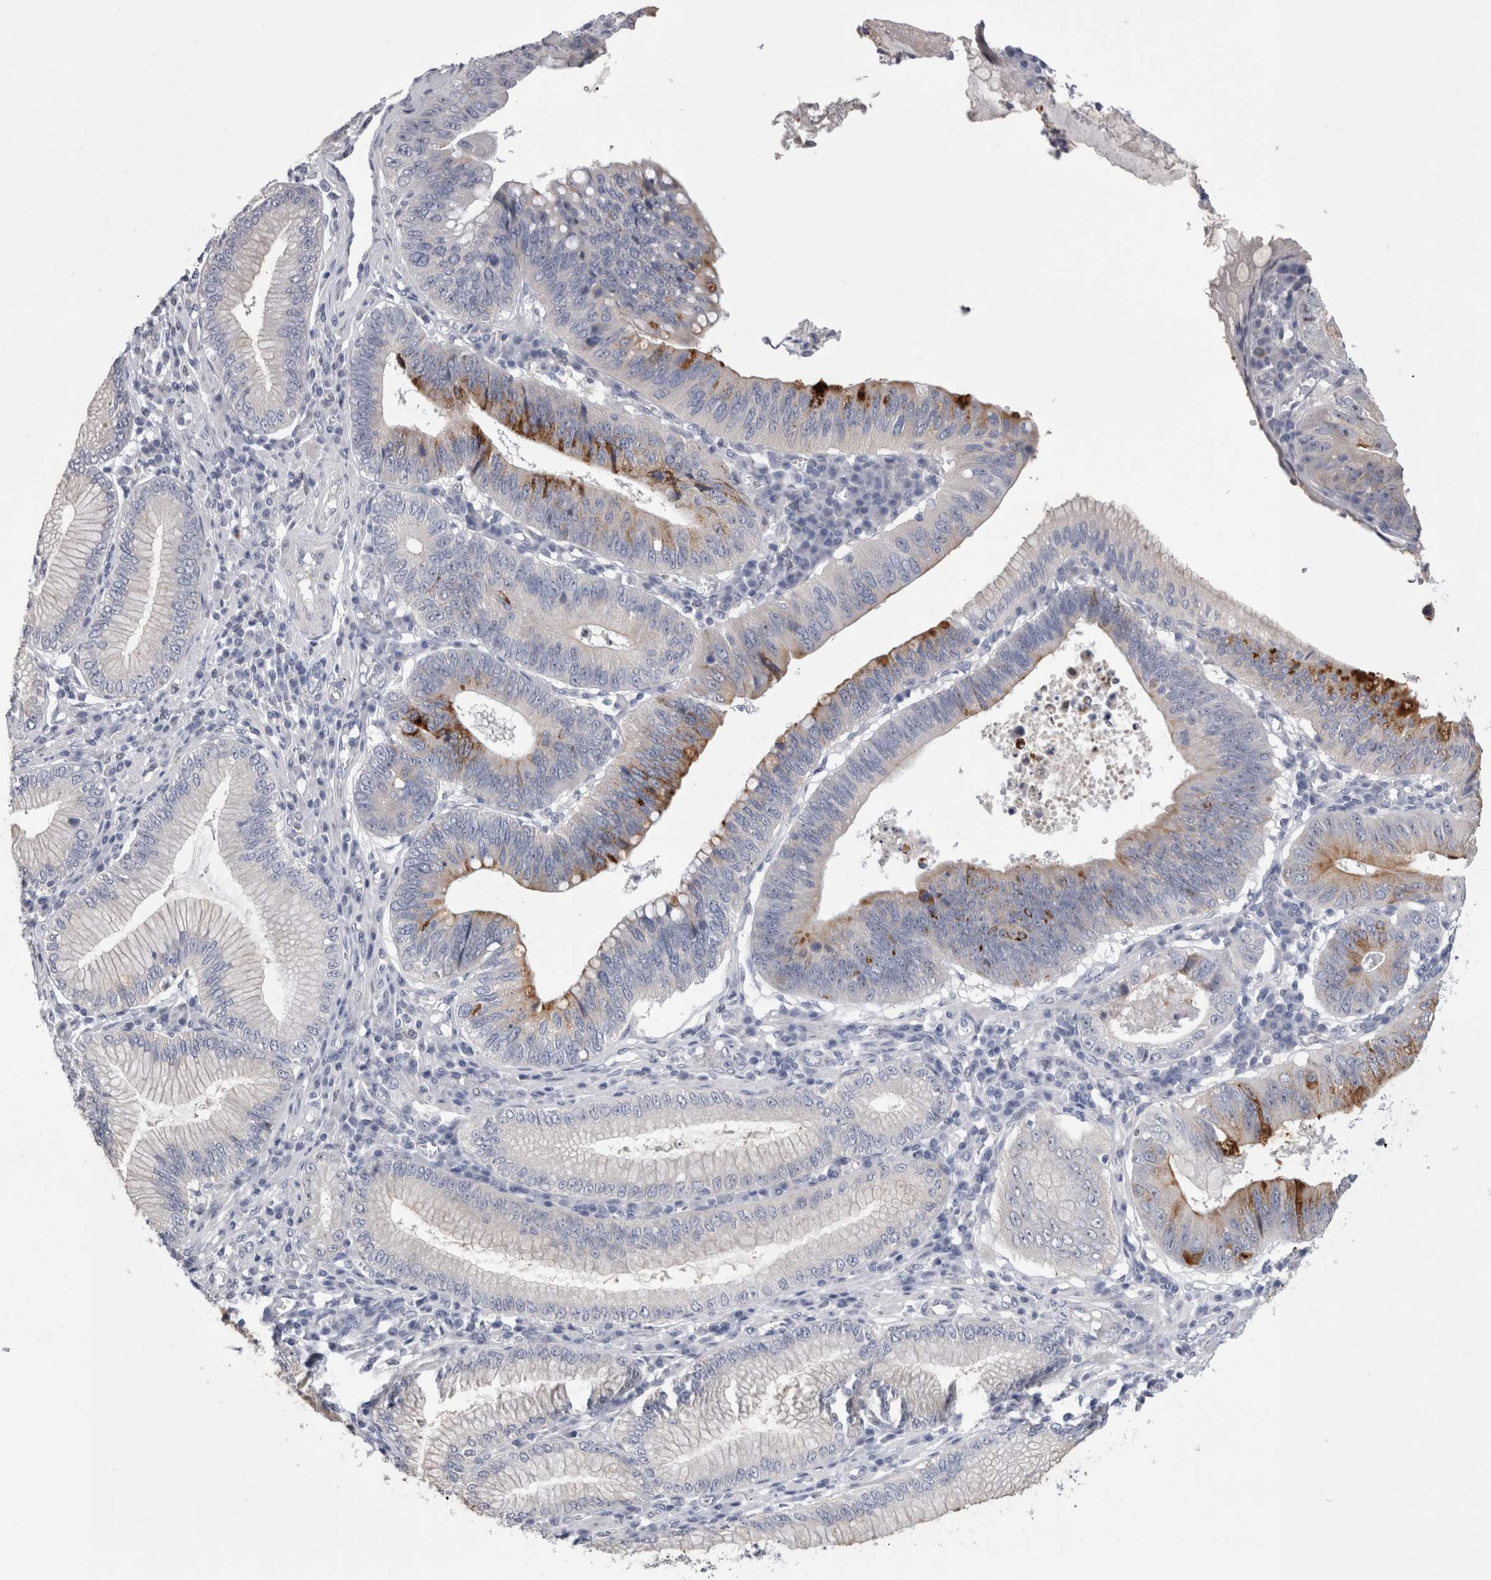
{"staining": {"intensity": "strong", "quantity": "25%-75%", "location": "cytoplasmic/membranous"}, "tissue": "stomach cancer", "cell_type": "Tumor cells", "image_type": "cancer", "snomed": [{"axis": "morphology", "description": "Adenocarcinoma, NOS"}, {"axis": "topography", "description": "Stomach"}], "caption": "Protein expression analysis of human stomach cancer reveals strong cytoplasmic/membranous staining in about 25%-75% of tumor cells.", "gene": "PWP2", "patient": {"sex": "male", "age": 59}}